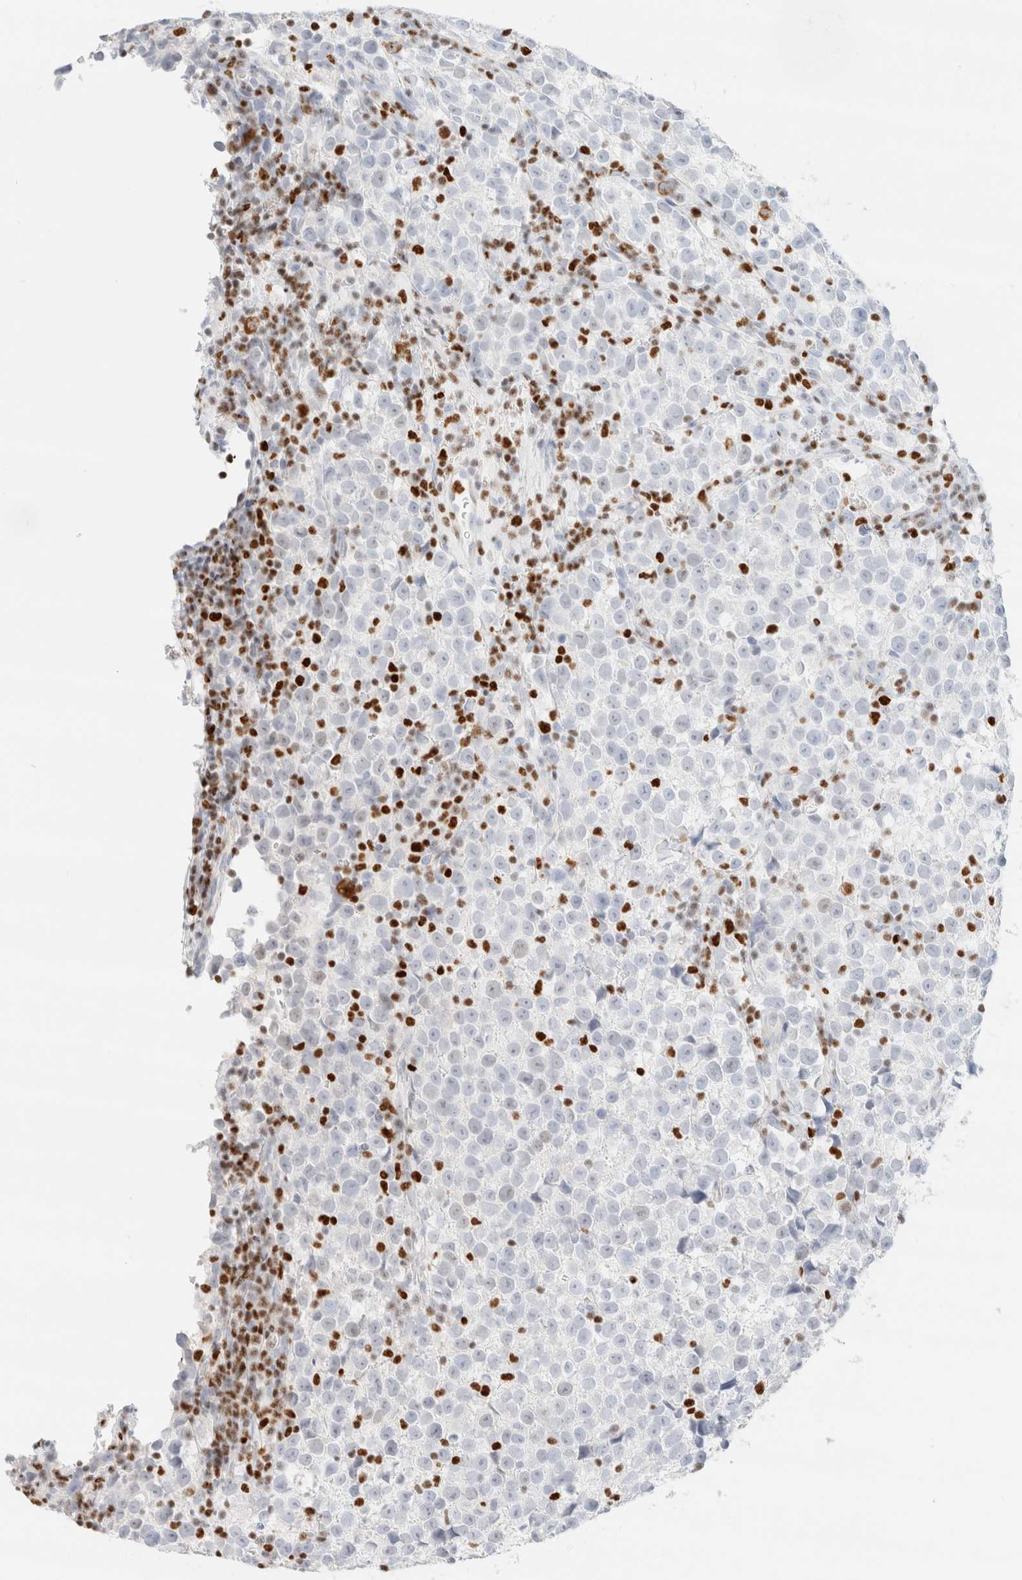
{"staining": {"intensity": "negative", "quantity": "none", "location": "none"}, "tissue": "testis cancer", "cell_type": "Tumor cells", "image_type": "cancer", "snomed": [{"axis": "morphology", "description": "Normal tissue, NOS"}, {"axis": "morphology", "description": "Seminoma, NOS"}, {"axis": "topography", "description": "Testis"}], "caption": "Testis seminoma stained for a protein using immunohistochemistry demonstrates no expression tumor cells.", "gene": "IKZF3", "patient": {"sex": "male", "age": 43}}